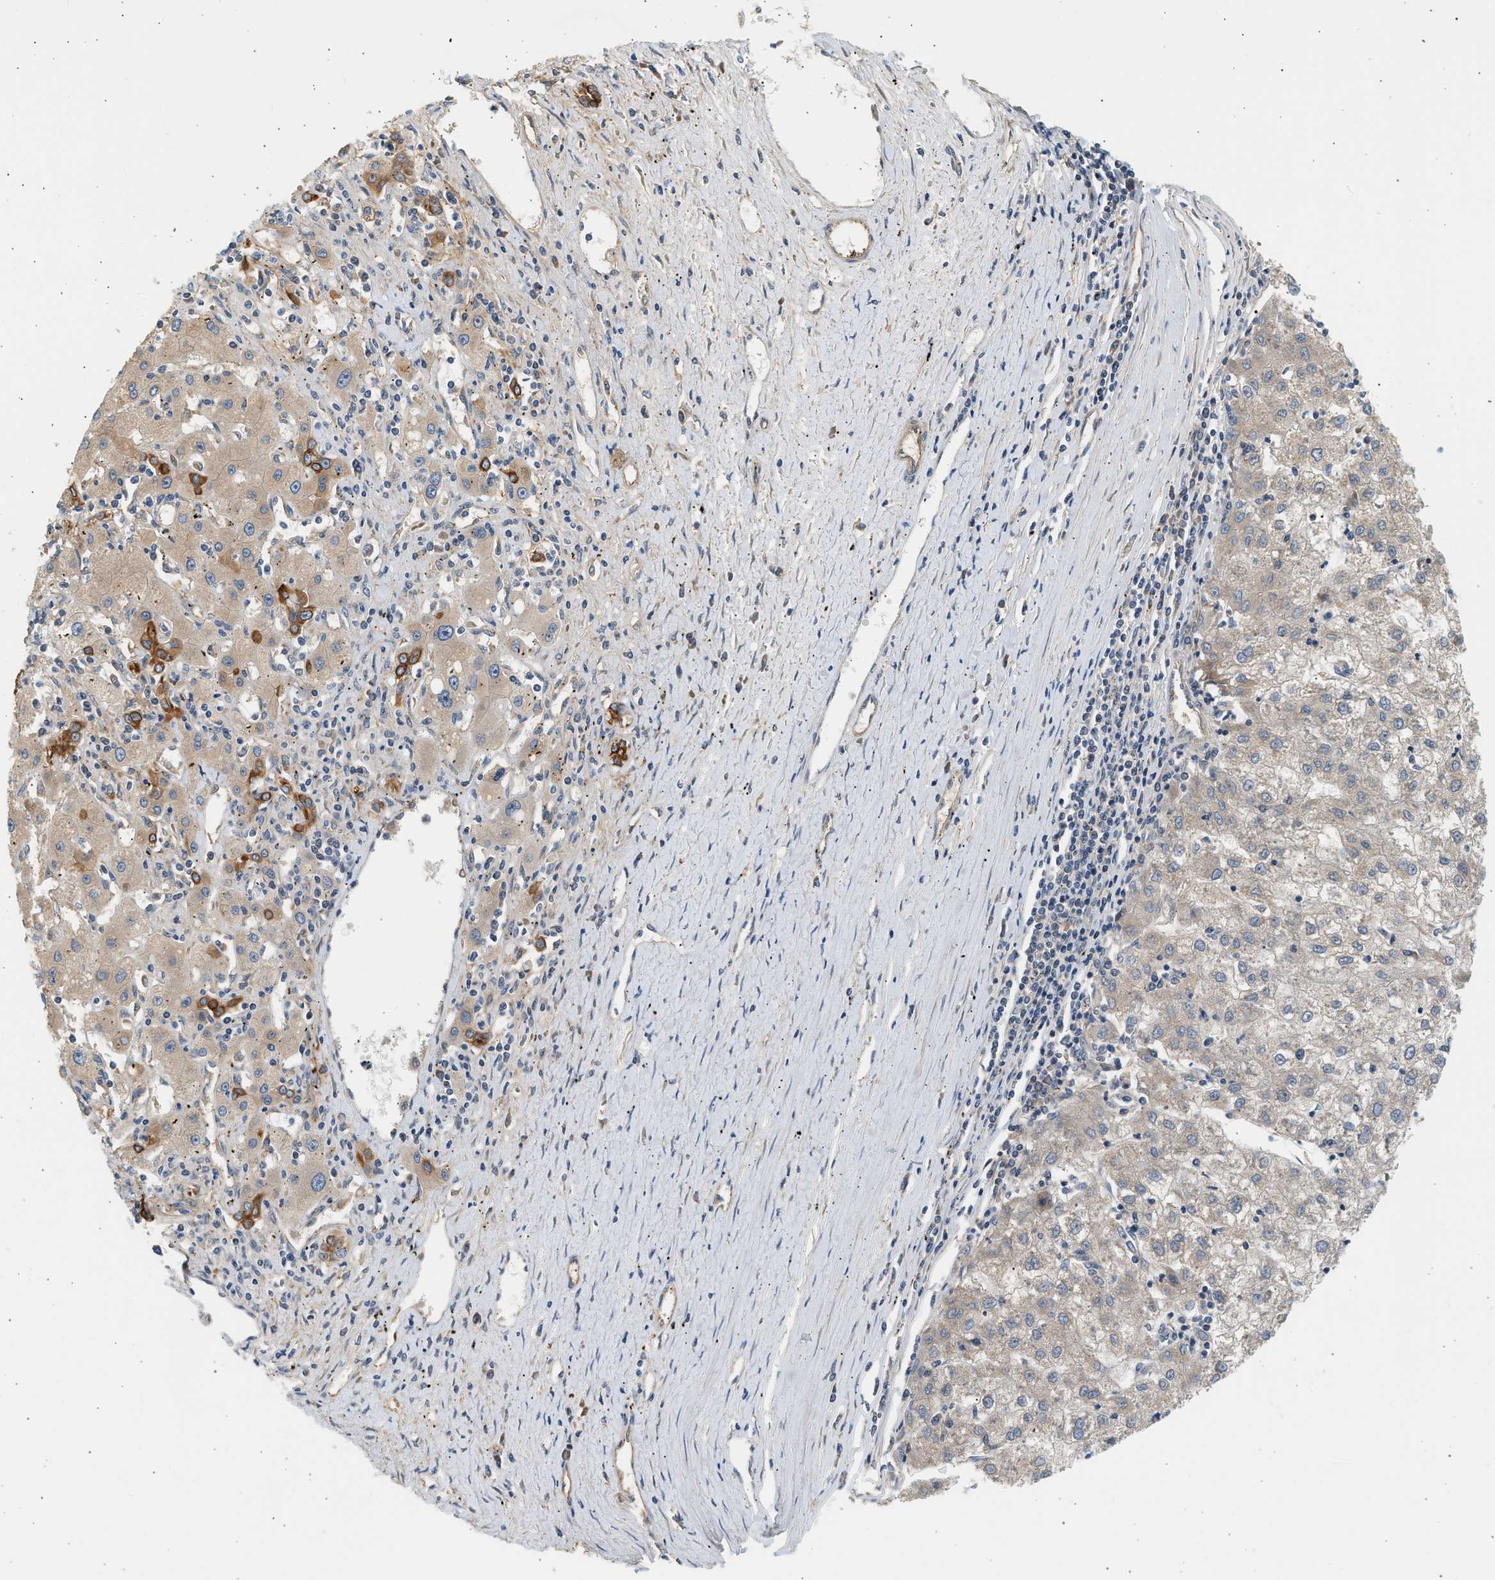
{"staining": {"intensity": "weak", "quantity": "<25%", "location": "cytoplasmic/membranous"}, "tissue": "liver cancer", "cell_type": "Tumor cells", "image_type": "cancer", "snomed": [{"axis": "morphology", "description": "Carcinoma, Hepatocellular, NOS"}, {"axis": "topography", "description": "Liver"}], "caption": "Hepatocellular carcinoma (liver) was stained to show a protein in brown. There is no significant staining in tumor cells. (DAB immunohistochemistry with hematoxylin counter stain).", "gene": "WDR31", "patient": {"sex": "male", "age": 72}}